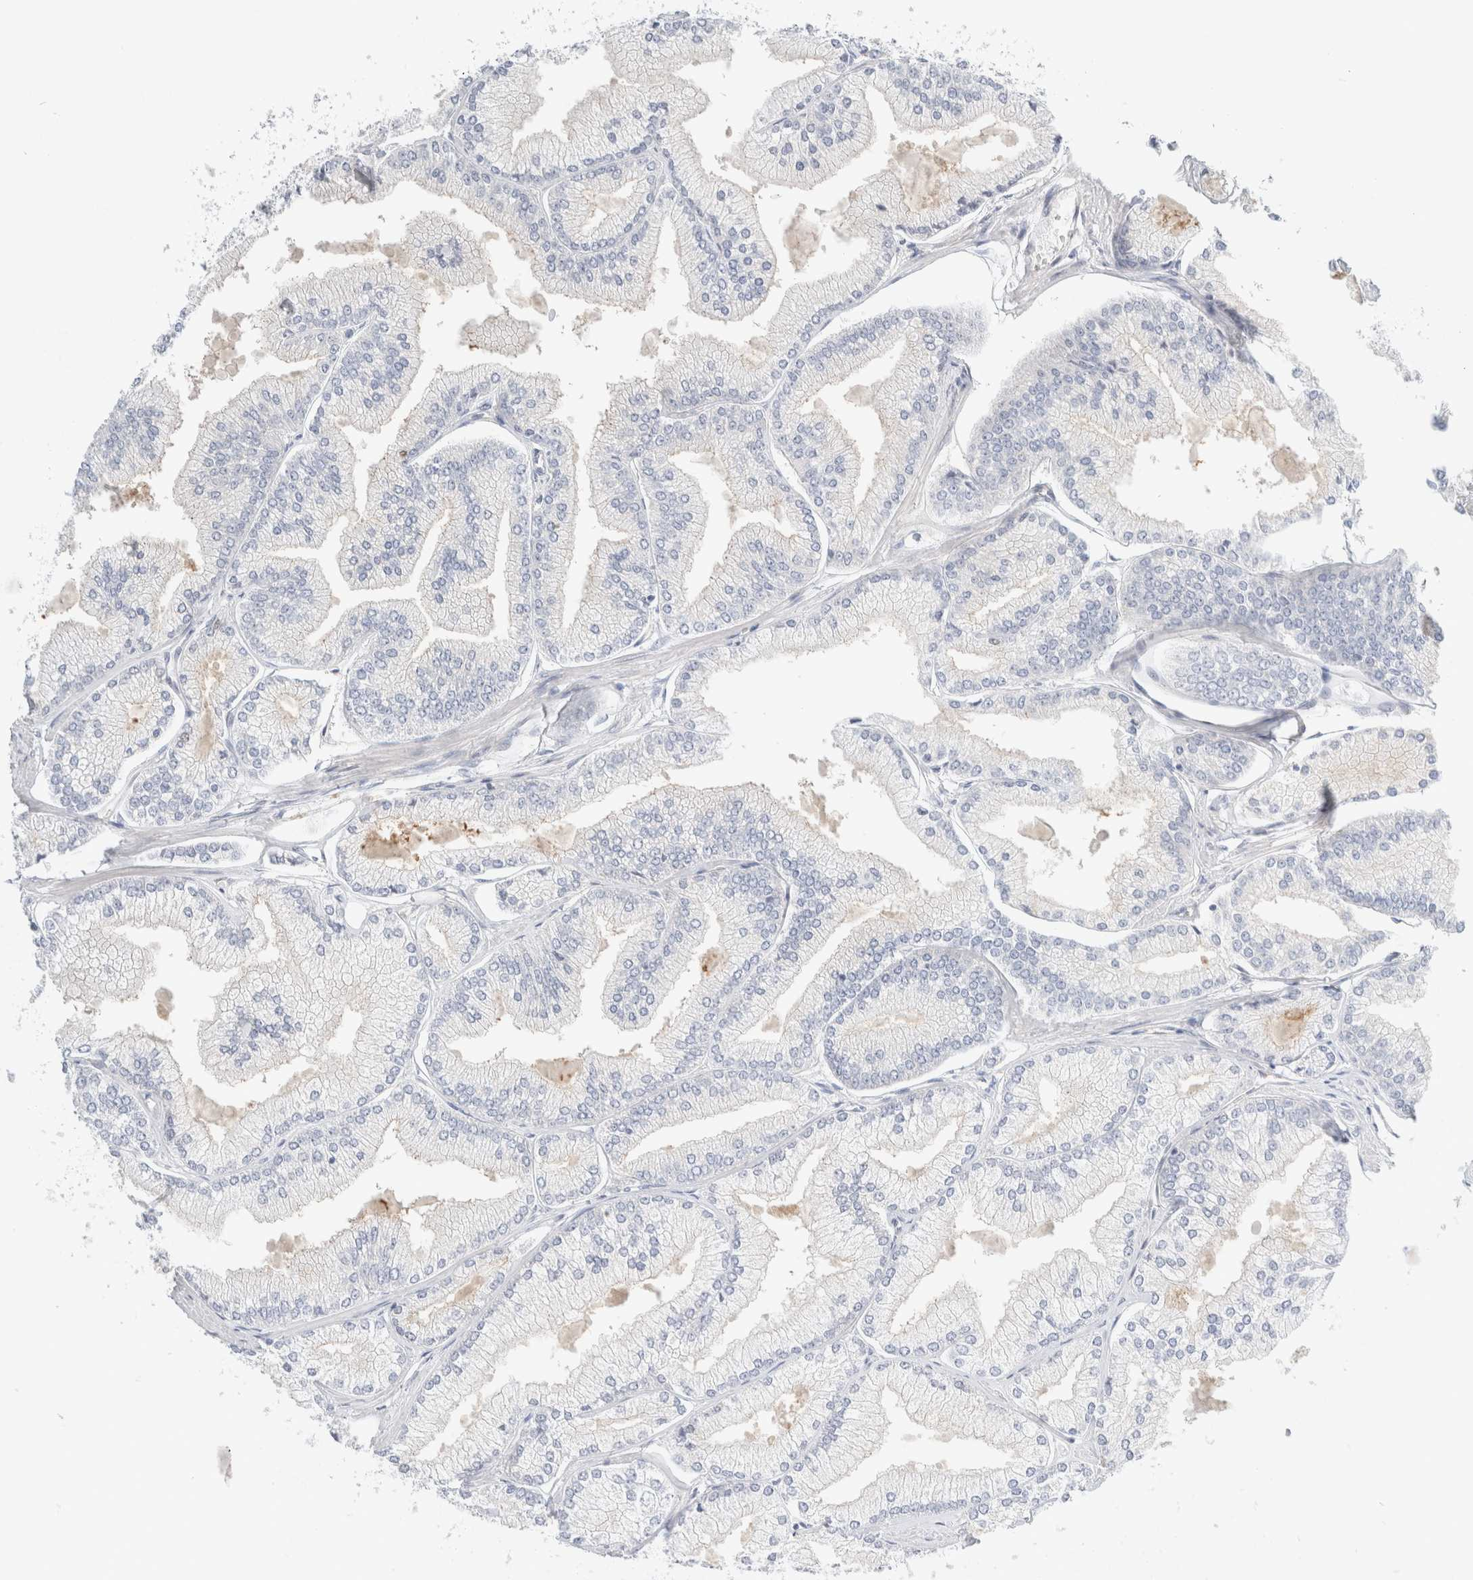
{"staining": {"intensity": "weak", "quantity": "<25%", "location": "cytoplasmic/membranous"}, "tissue": "prostate cancer", "cell_type": "Tumor cells", "image_type": "cancer", "snomed": [{"axis": "morphology", "description": "Adenocarcinoma, Low grade"}, {"axis": "topography", "description": "Prostate"}], "caption": "Immunohistochemical staining of human prostate low-grade adenocarcinoma shows no significant staining in tumor cells.", "gene": "SDR16C5", "patient": {"sex": "male", "age": 52}}